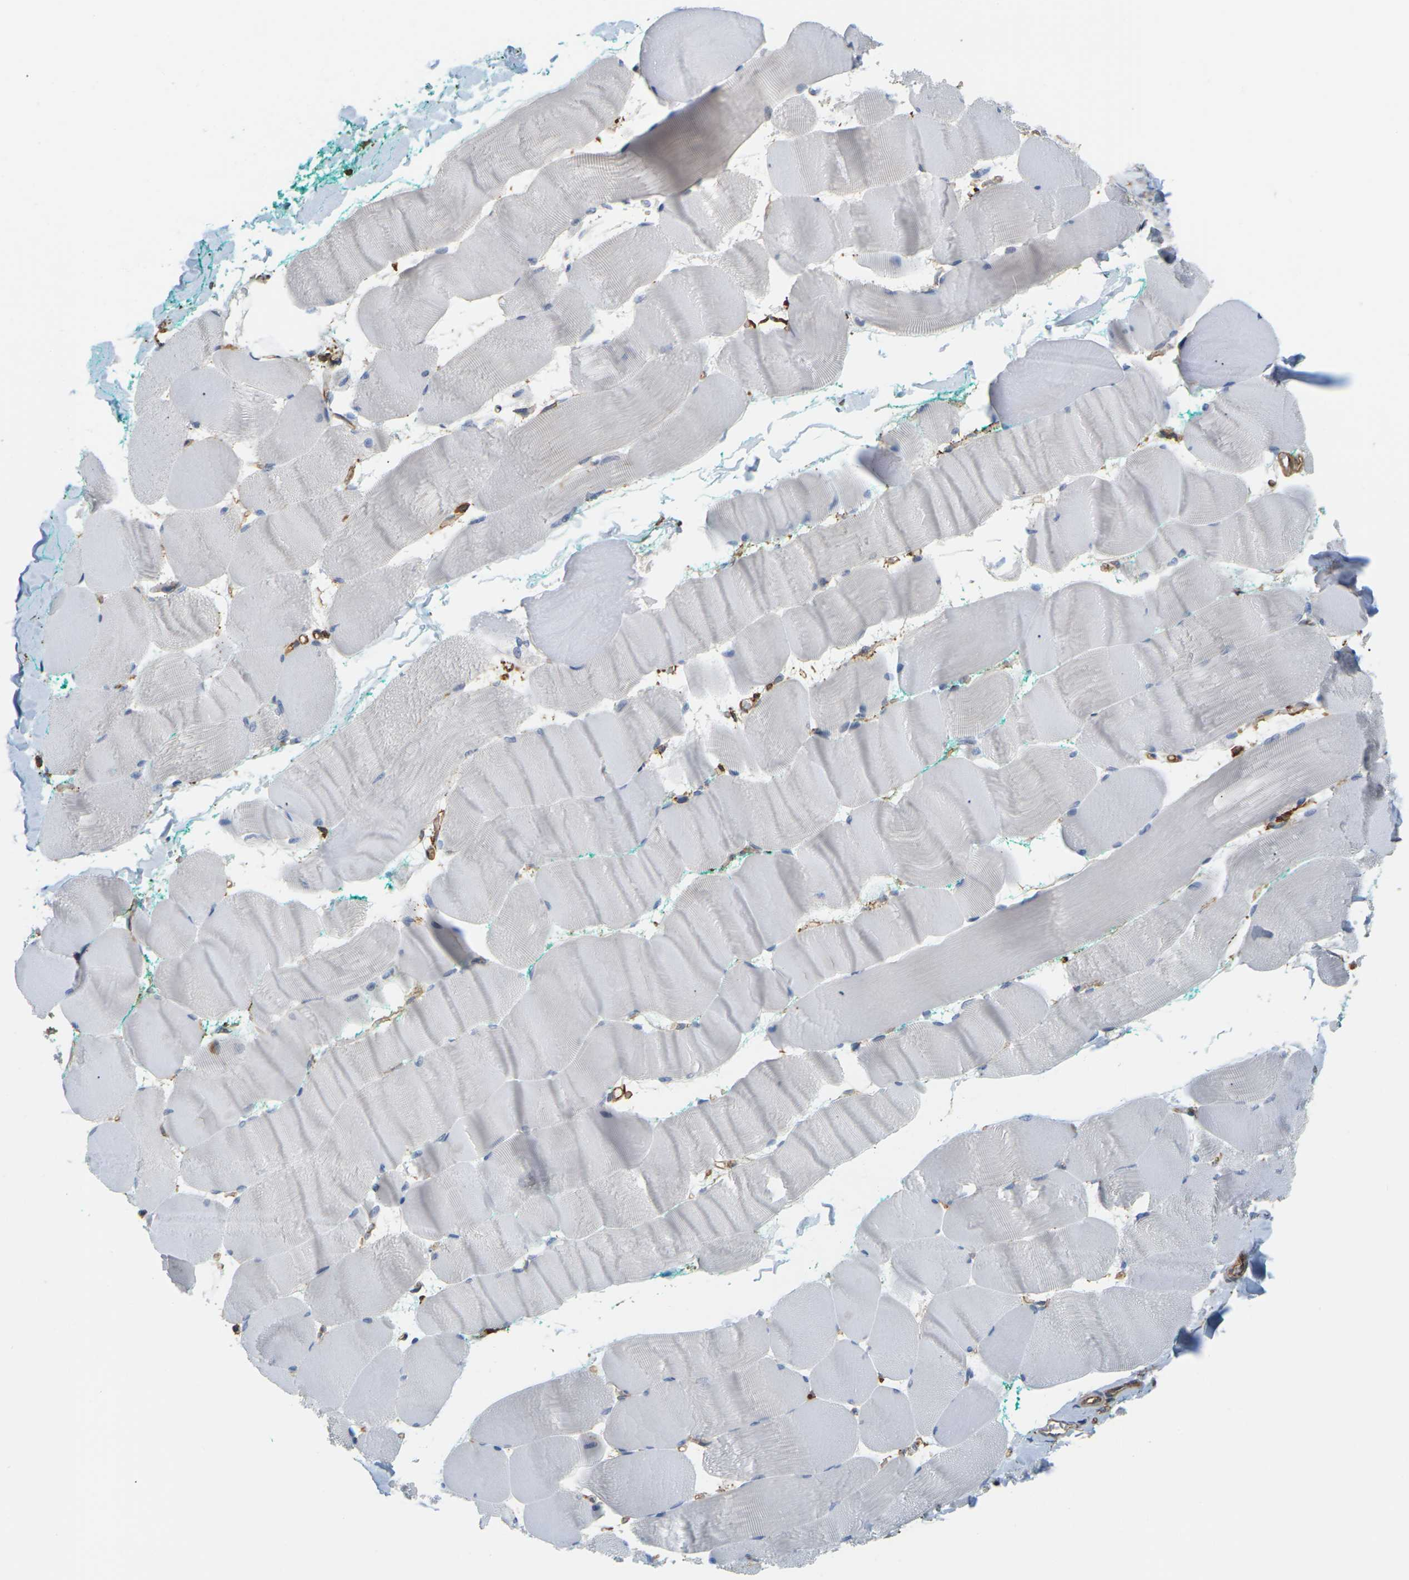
{"staining": {"intensity": "negative", "quantity": "none", "location": "none"}, "tissue": "skeletal muscle", "cell_type": "Myocytes", "image_type": "normal", "snomed": [{"axis": "morphology", "description": "Normal tissue, NOS"}, {"axis": "morphology", "description": "Squamous cell carcinoma, NOS"}, {"axis": "topography", "description": "Skeletal muscle"}], "caption": "Immunohistochemistry (IHC) of benign skeletal muscle shows no expression in myocytes.", "gene": "IQGAP1", "patient": {"sex": "male", "age": 51}}